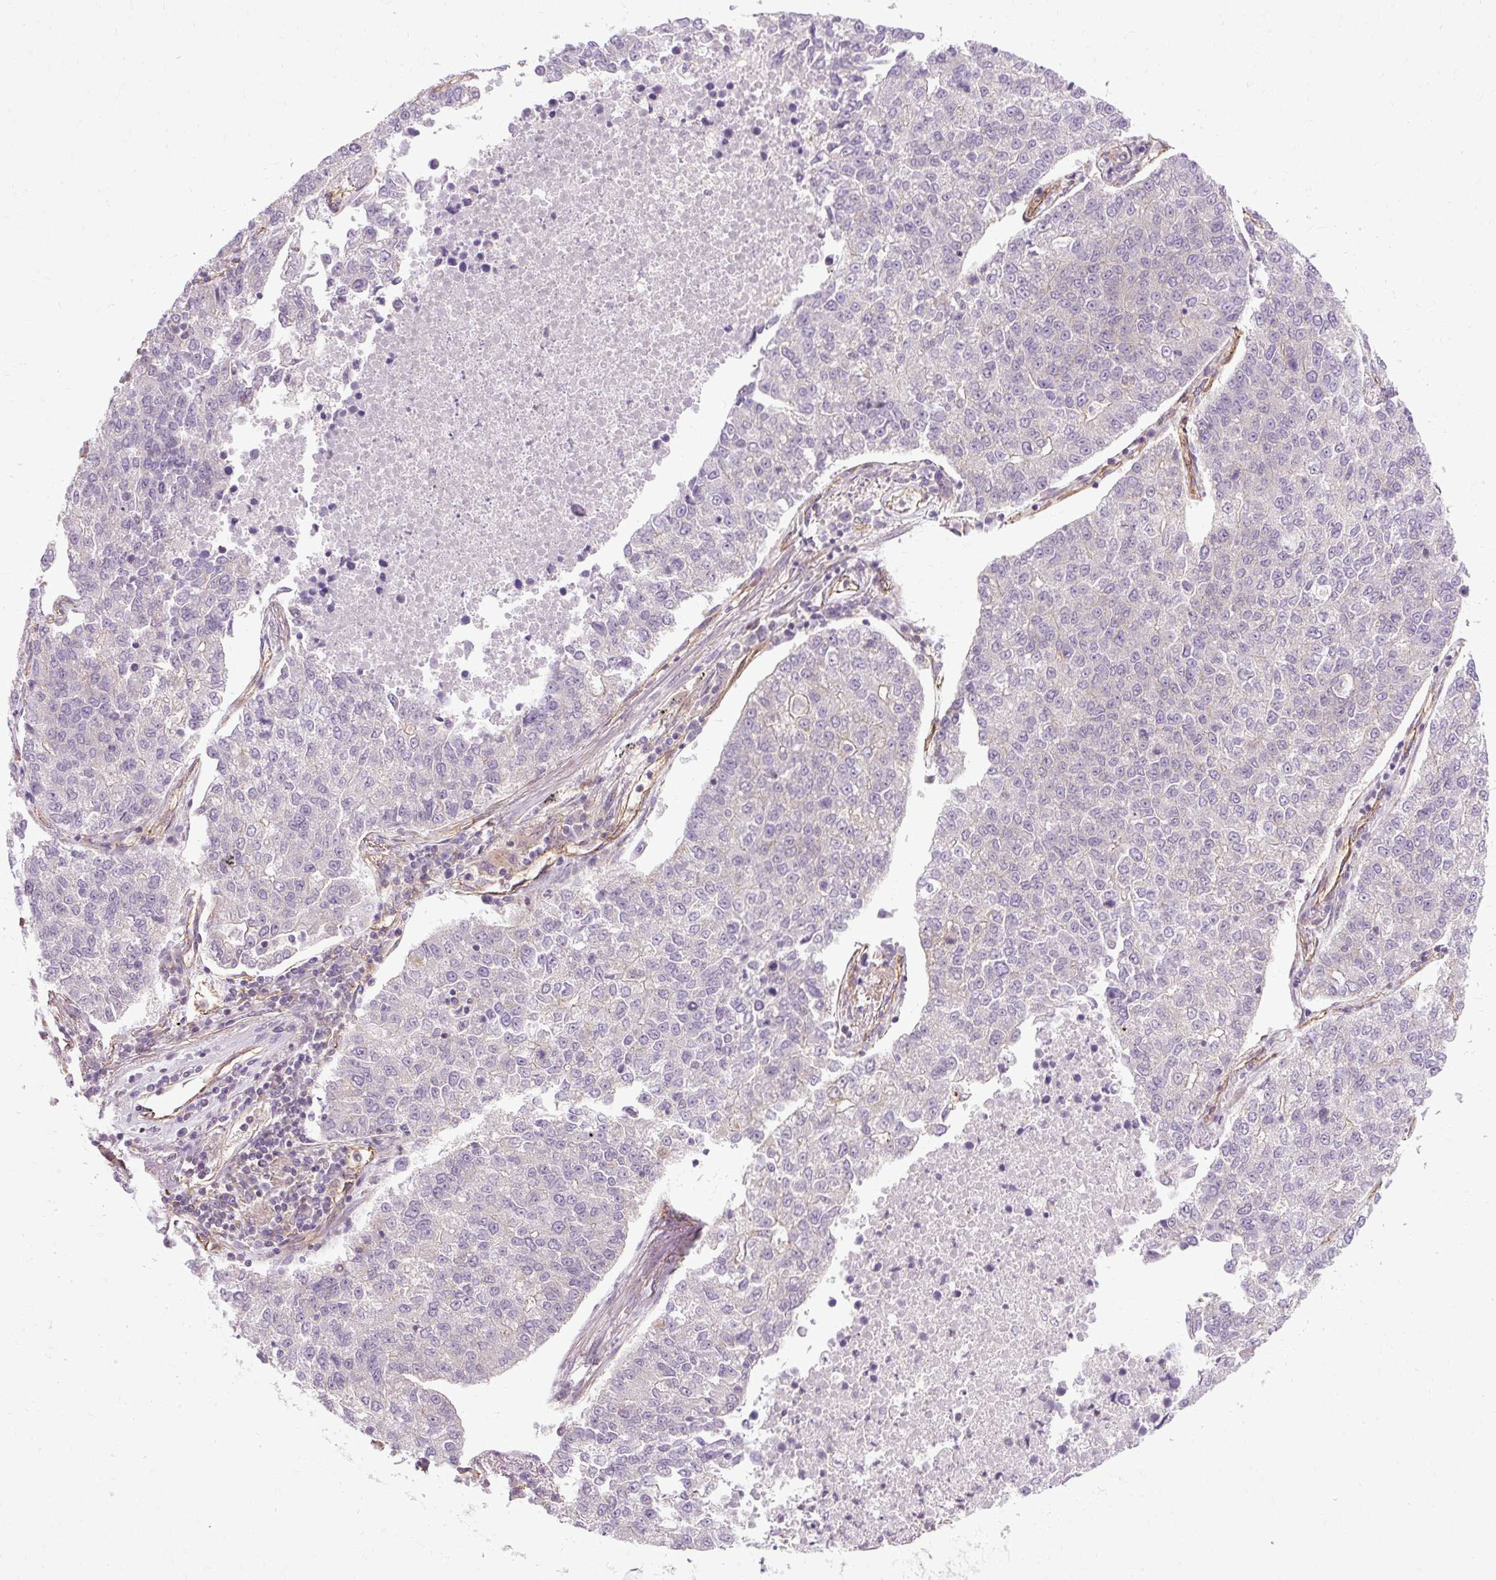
{"staining": {"intensity": "negative", "quantity": "none", "location": "none"}, "tissue": "lung cancer", "cell_type": "Tumor cells", "image_type": "cancer", "snomed": [{"axis": "morphology", "description": "Adenocarcinoma, NOS"}, {"axis": "topography", "description": "Lung"}], "caption": "An IHC histopathology image of lung cancer is shown. There is no staining in tumor cells of lung cancer.", "gene": "CCDC93", "patient": {"sex": "male", "age": 49}}